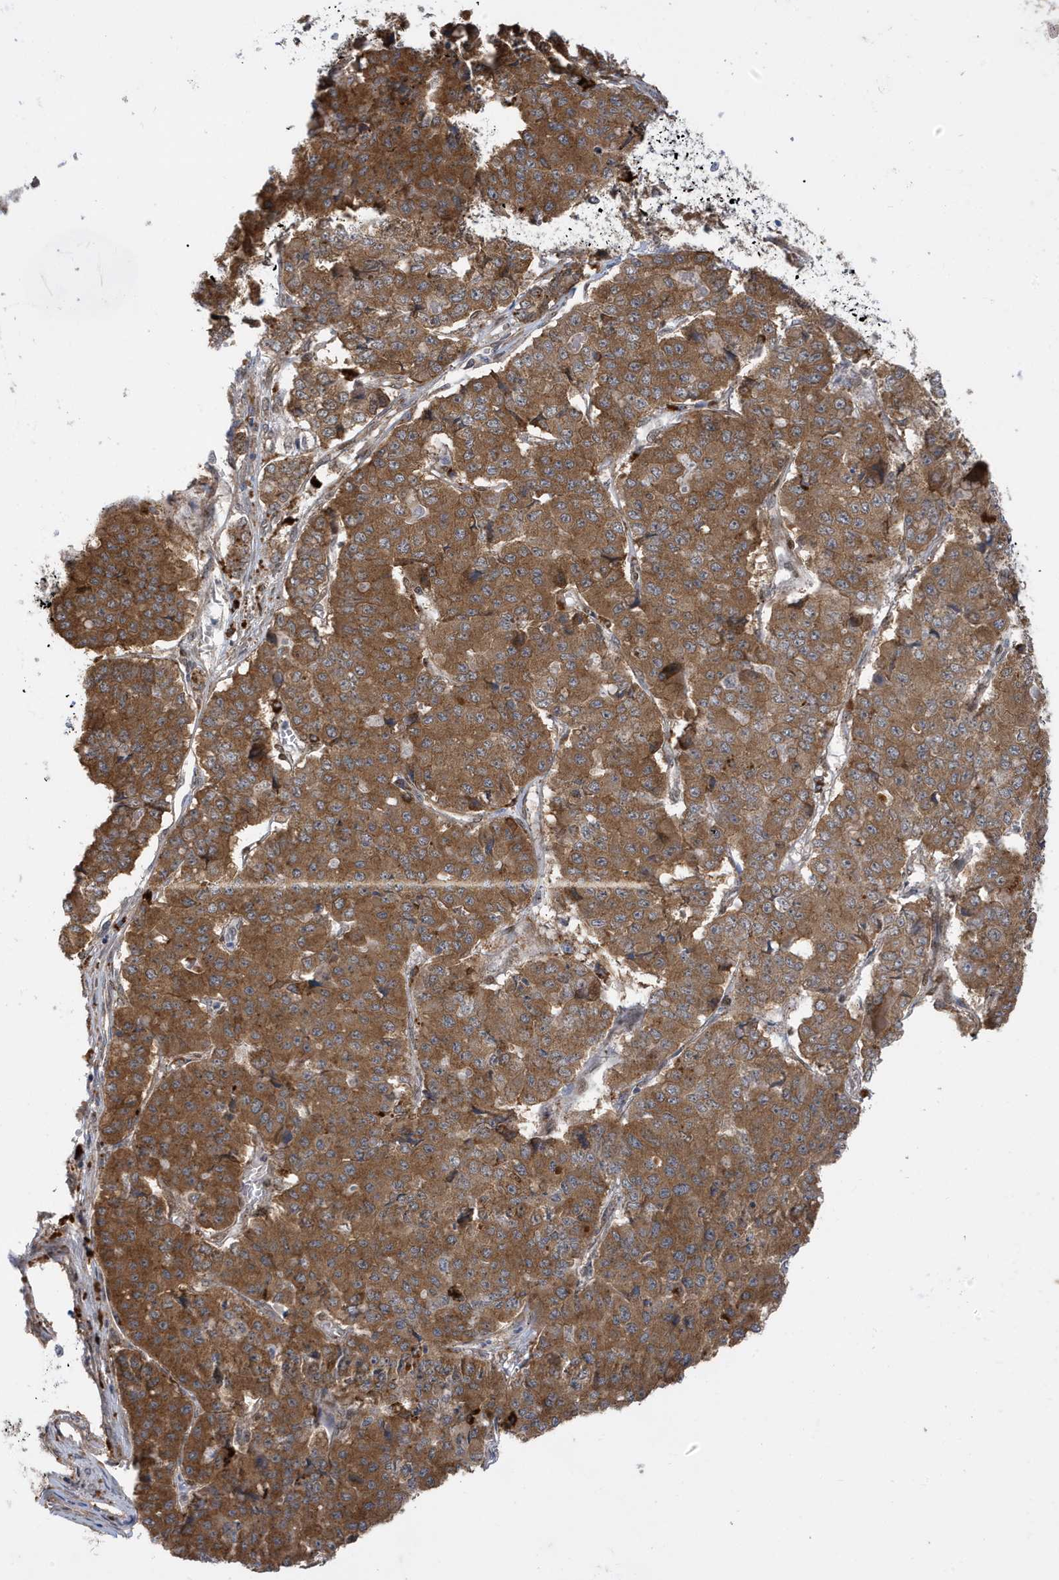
{"staining": {"intensity": "moderate", "quantity": ">75%", "location": "cytoplasmic/membranous"}, "tissue": "pancreatic cancer", "cell_type": "Tumor cells", "image_type": "cancer", "snomed": [{"axis": "morphology", "description": "Adenocarcinoma, NOS"}, {"axis": "topography", "description": "Pancreas"}], "caption": "An IHC histopathology image of tumor tissue is shown. Protein staining in brown labels moderate cytoplasmic/membranous positivity in pancreatic cancer within tumor cells.", "gene": "ZNF507", "patient": {"sex": "male", "age": 50}}